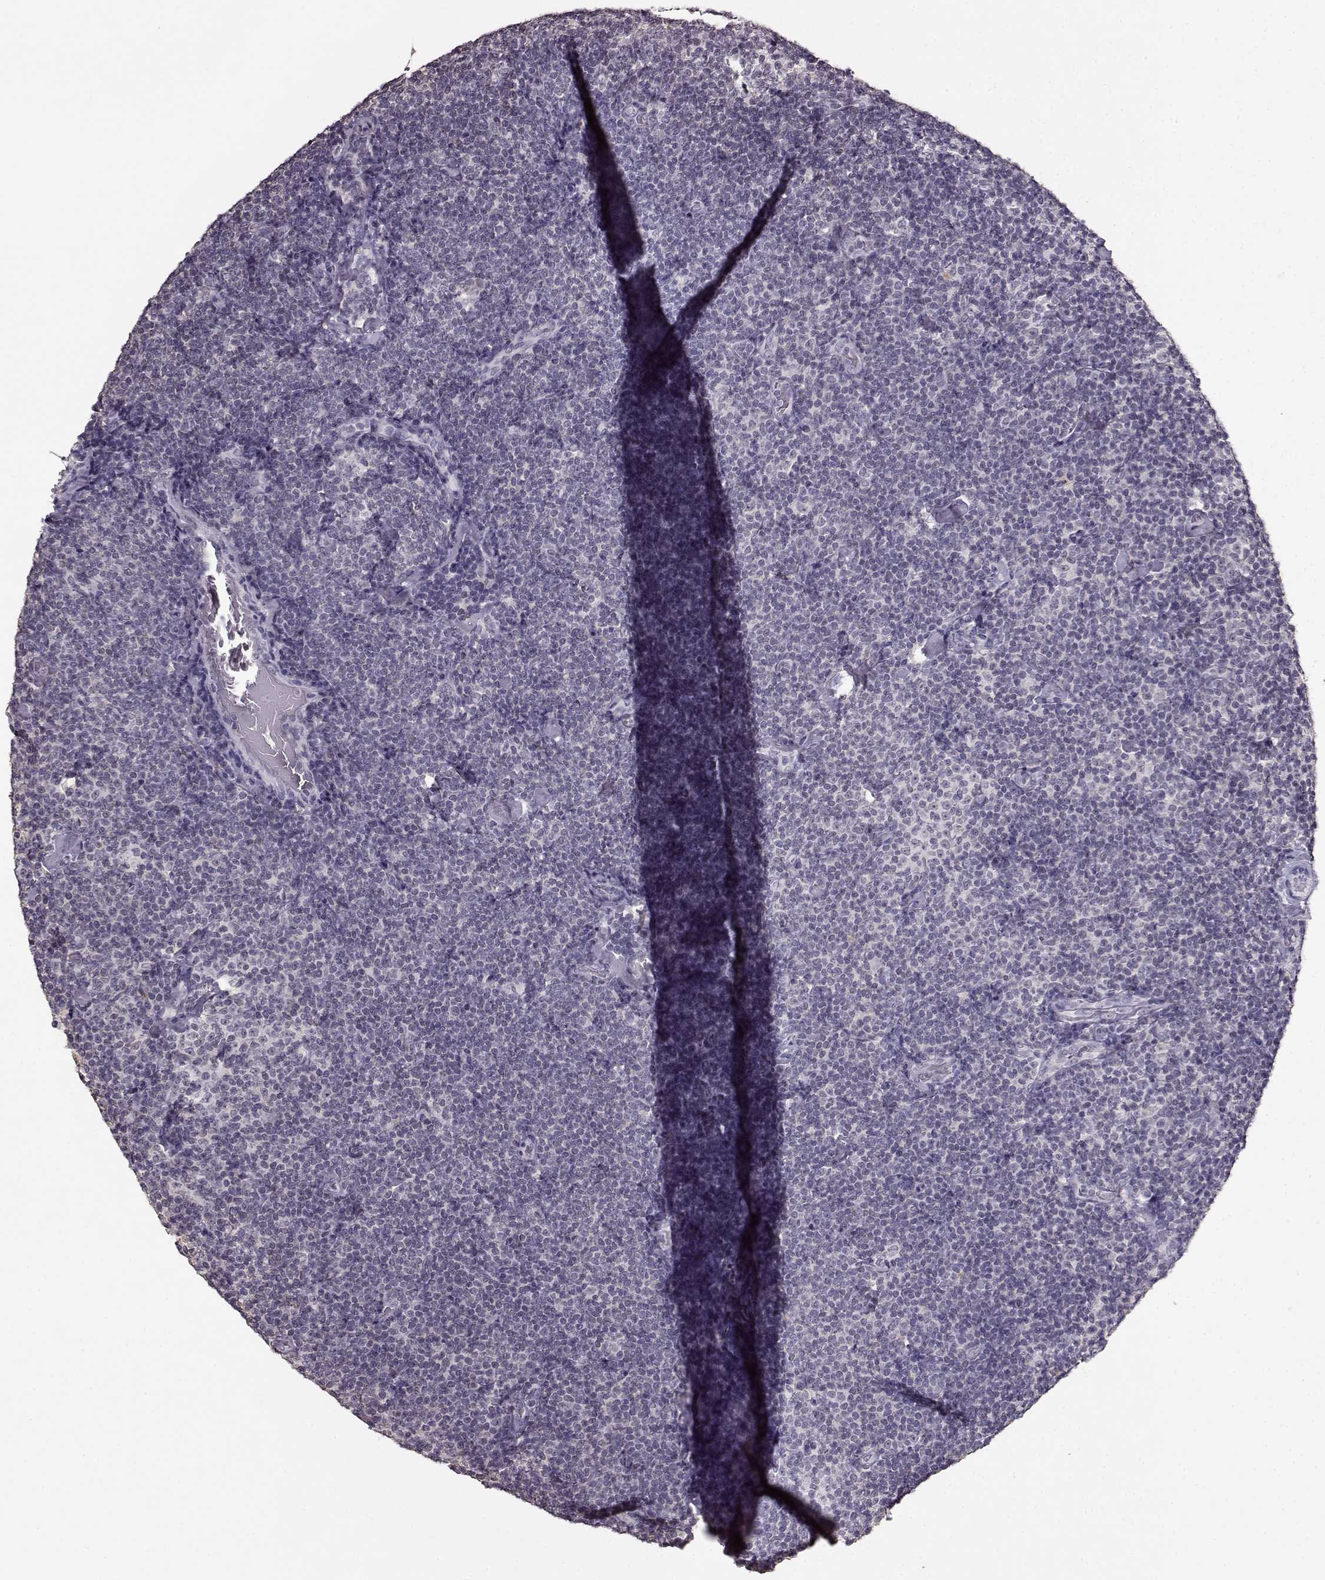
{"staining": {"intensity": "negative", "quantity": "none", "location": "none"}, "tissue": "lymphoma", "cell_type": "Tumor cells", "image_type": "cancer", "snomed": [{"axis": "morphology", "description": "Malignant lymphoma, non-Hodgkin's type, Low grade"}, {"axis": "topography", "description": "Lymph node"}], "caption": "The micrograph demonstrates no staining of tumor cells in malignant lymphoma, non-Hodgkin's type (low-grade).", "gene": "RP1L1", "patient": {"sex": "male", "age": 81}}